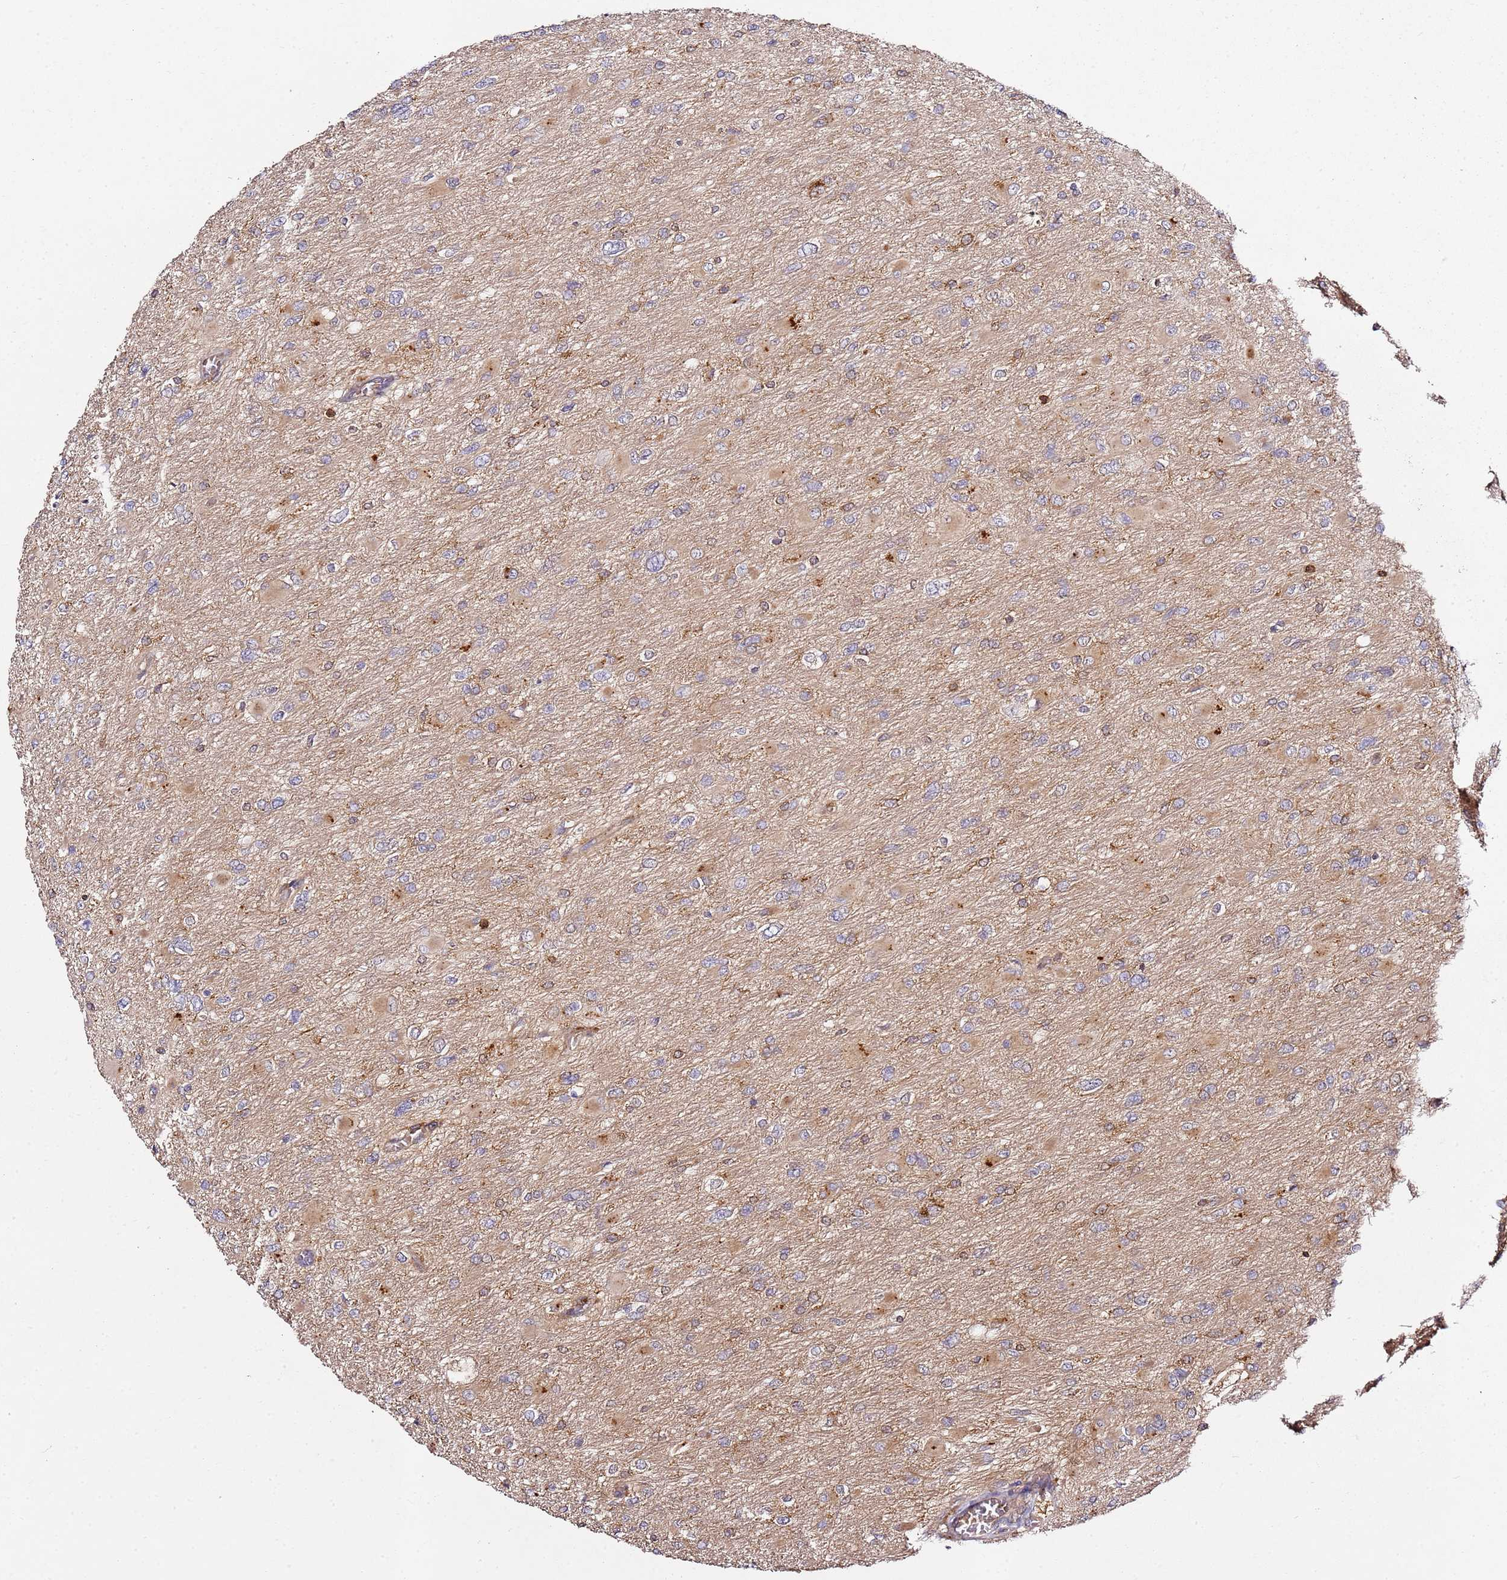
{"staining": {"intensity": "weak", "quantity": "<25%", "location": "cytoplasmic/membranous"}, "tissue": "glioma", "cell_type": "Tumor cells", "image_type": "cancer", "snomed": [{"axis": "morphology", "description": "Glioma, malignant, High grade"}, {"axis": "topography", "description": "Cerebral cortex"}], "caption": "The IHC photomicrograph has no significant staining in tumor cells of glioma tissue.", "gene": "PRMT7", "patient": {"sex": "female", "age": 36}}